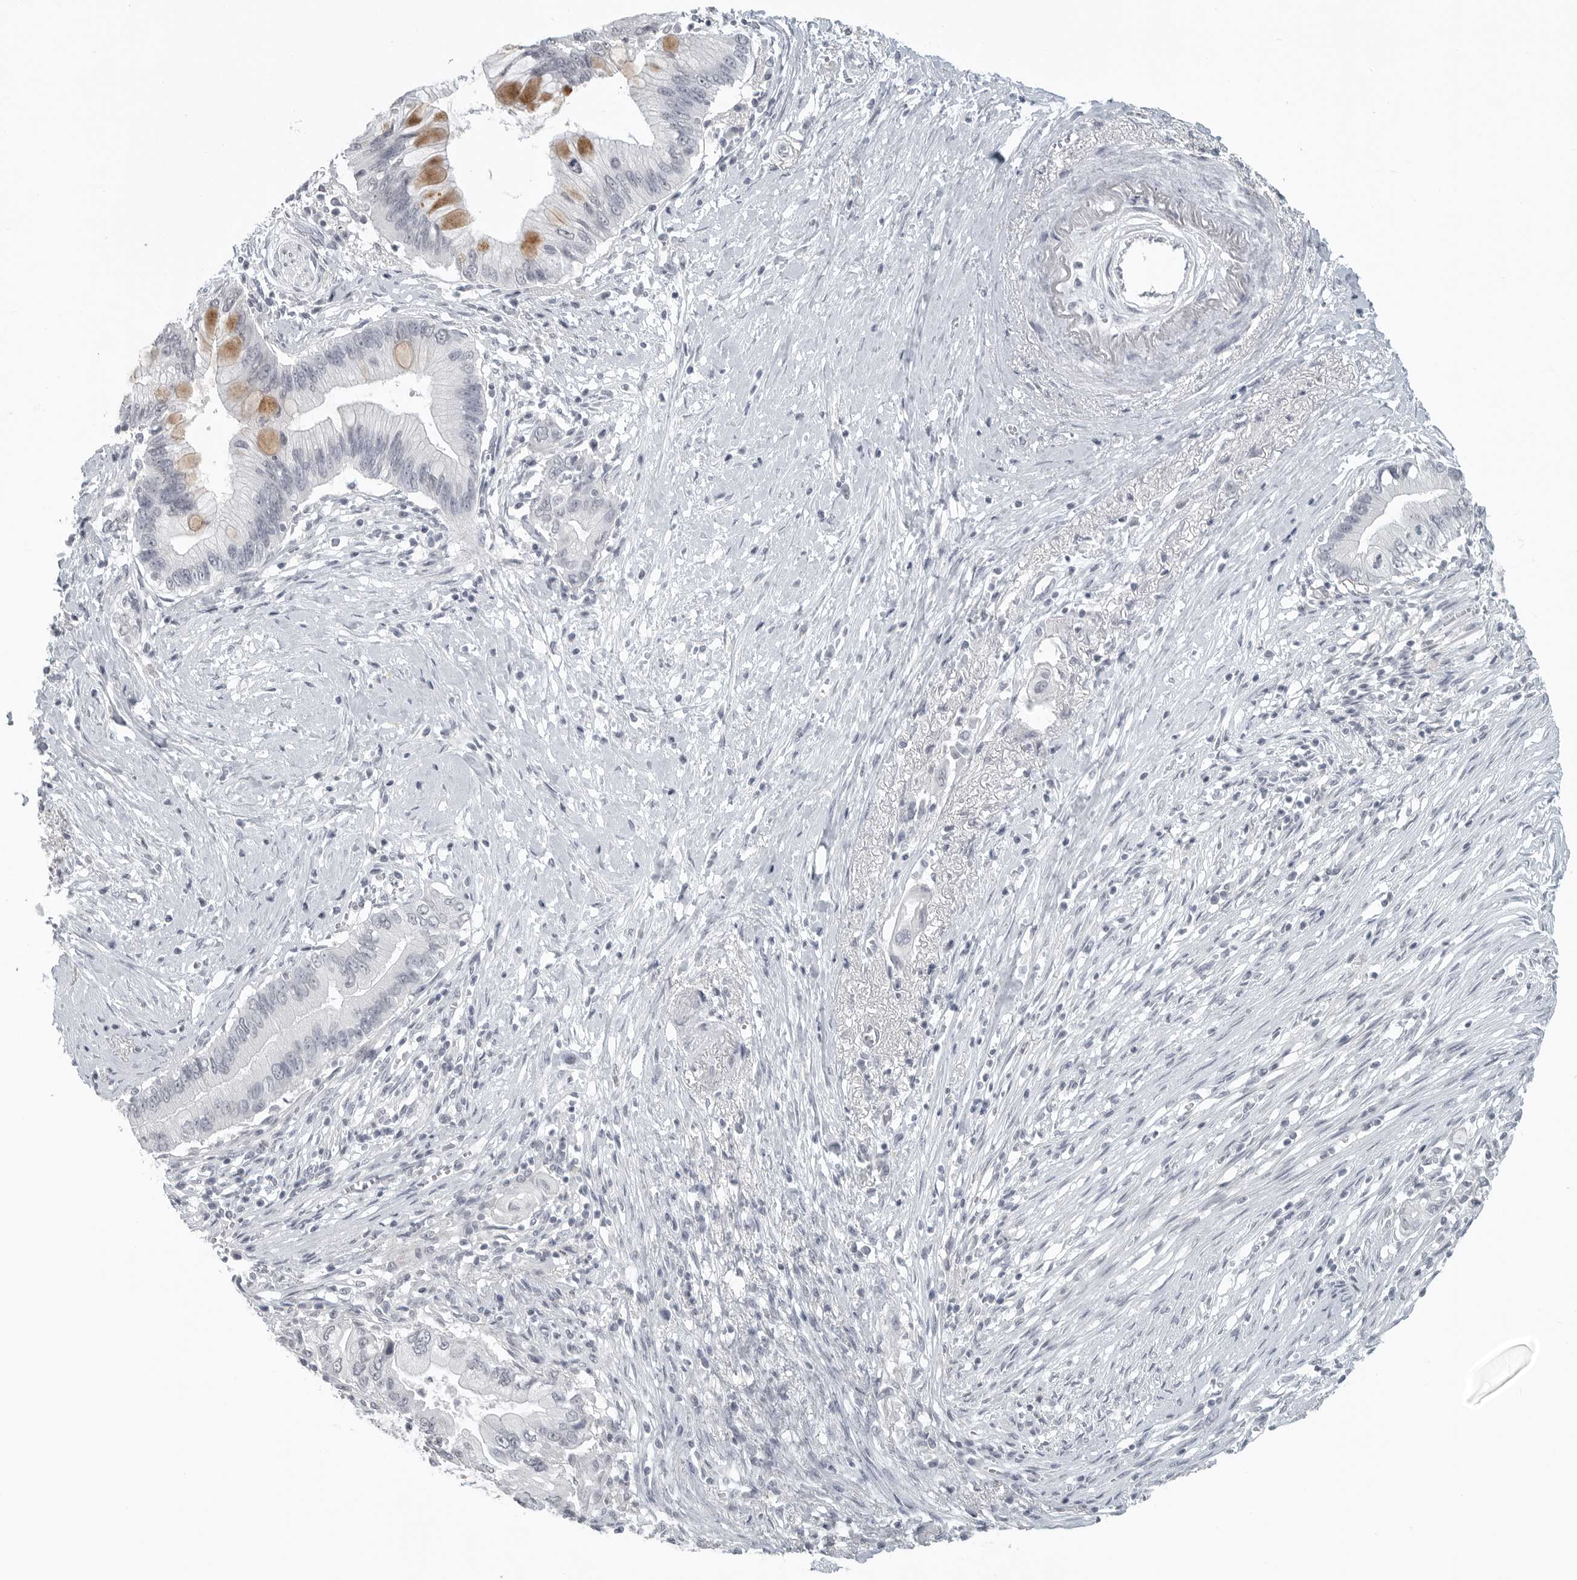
{"staining": {"intensity": "moderate", "quantity": "<25%", "location": "cytoplasmic/membranous"}, "tissue": "pancreatic cancer", "cell_type": "Tumor cells", "image_type": "cancer", "snomed": [{"axis": "morphology", "description": "Adenocarcinoma, NOS"}, {"axis": "topography", "description": "Pancreas"}], "caption": "Immunohistochemistry (IHC) histopathology image of pancreatic cancer stained for a protein (brown), which displays low levels of moderate cytoplasmic/membranous expression in about <25% of tumor cells.", "gene": "BPIFA1", "patient": {"sex": "male", "age": 78}}